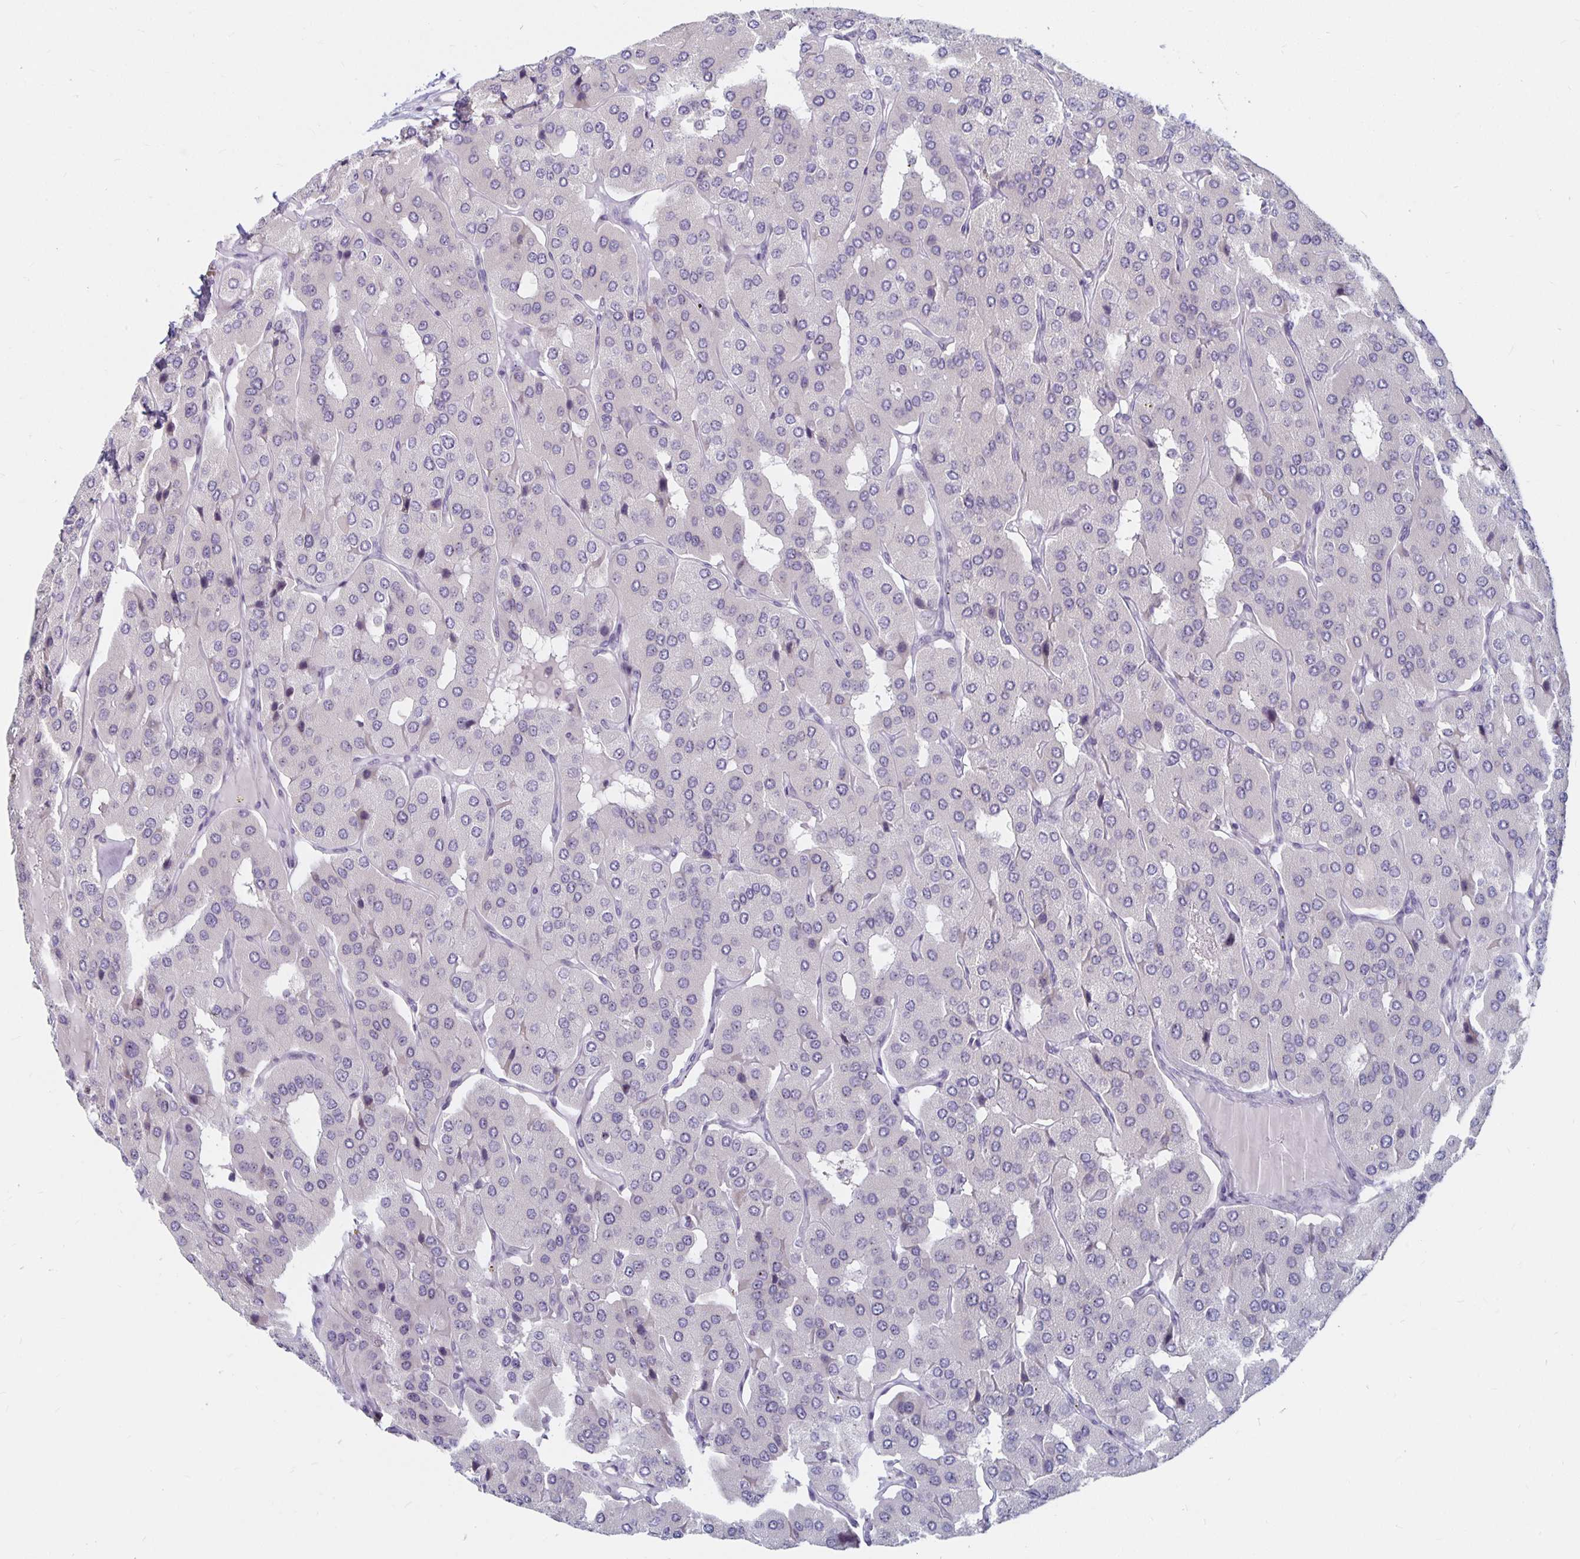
{"staining": {"intensity": "negative", "quantity": "none", "location": "none"}, "tissue": "parathyroid gland", "cell_type": "Glandular cells", "image_type": "normal", "snomed": [{"axis": "morphology", "description": "Normal tissue, NOS"}, {"axis": "morphology", "description": "Adenoma, NOS"}, {"axis": "topography", "description": "Parathyroid gland"}], "caption": "Immunohistochemical staining of benign human parathyroid gland shows no significant expression in glandular cells.", "gene": "NUP85", "patient": {"sex": "female", "age": 86}}